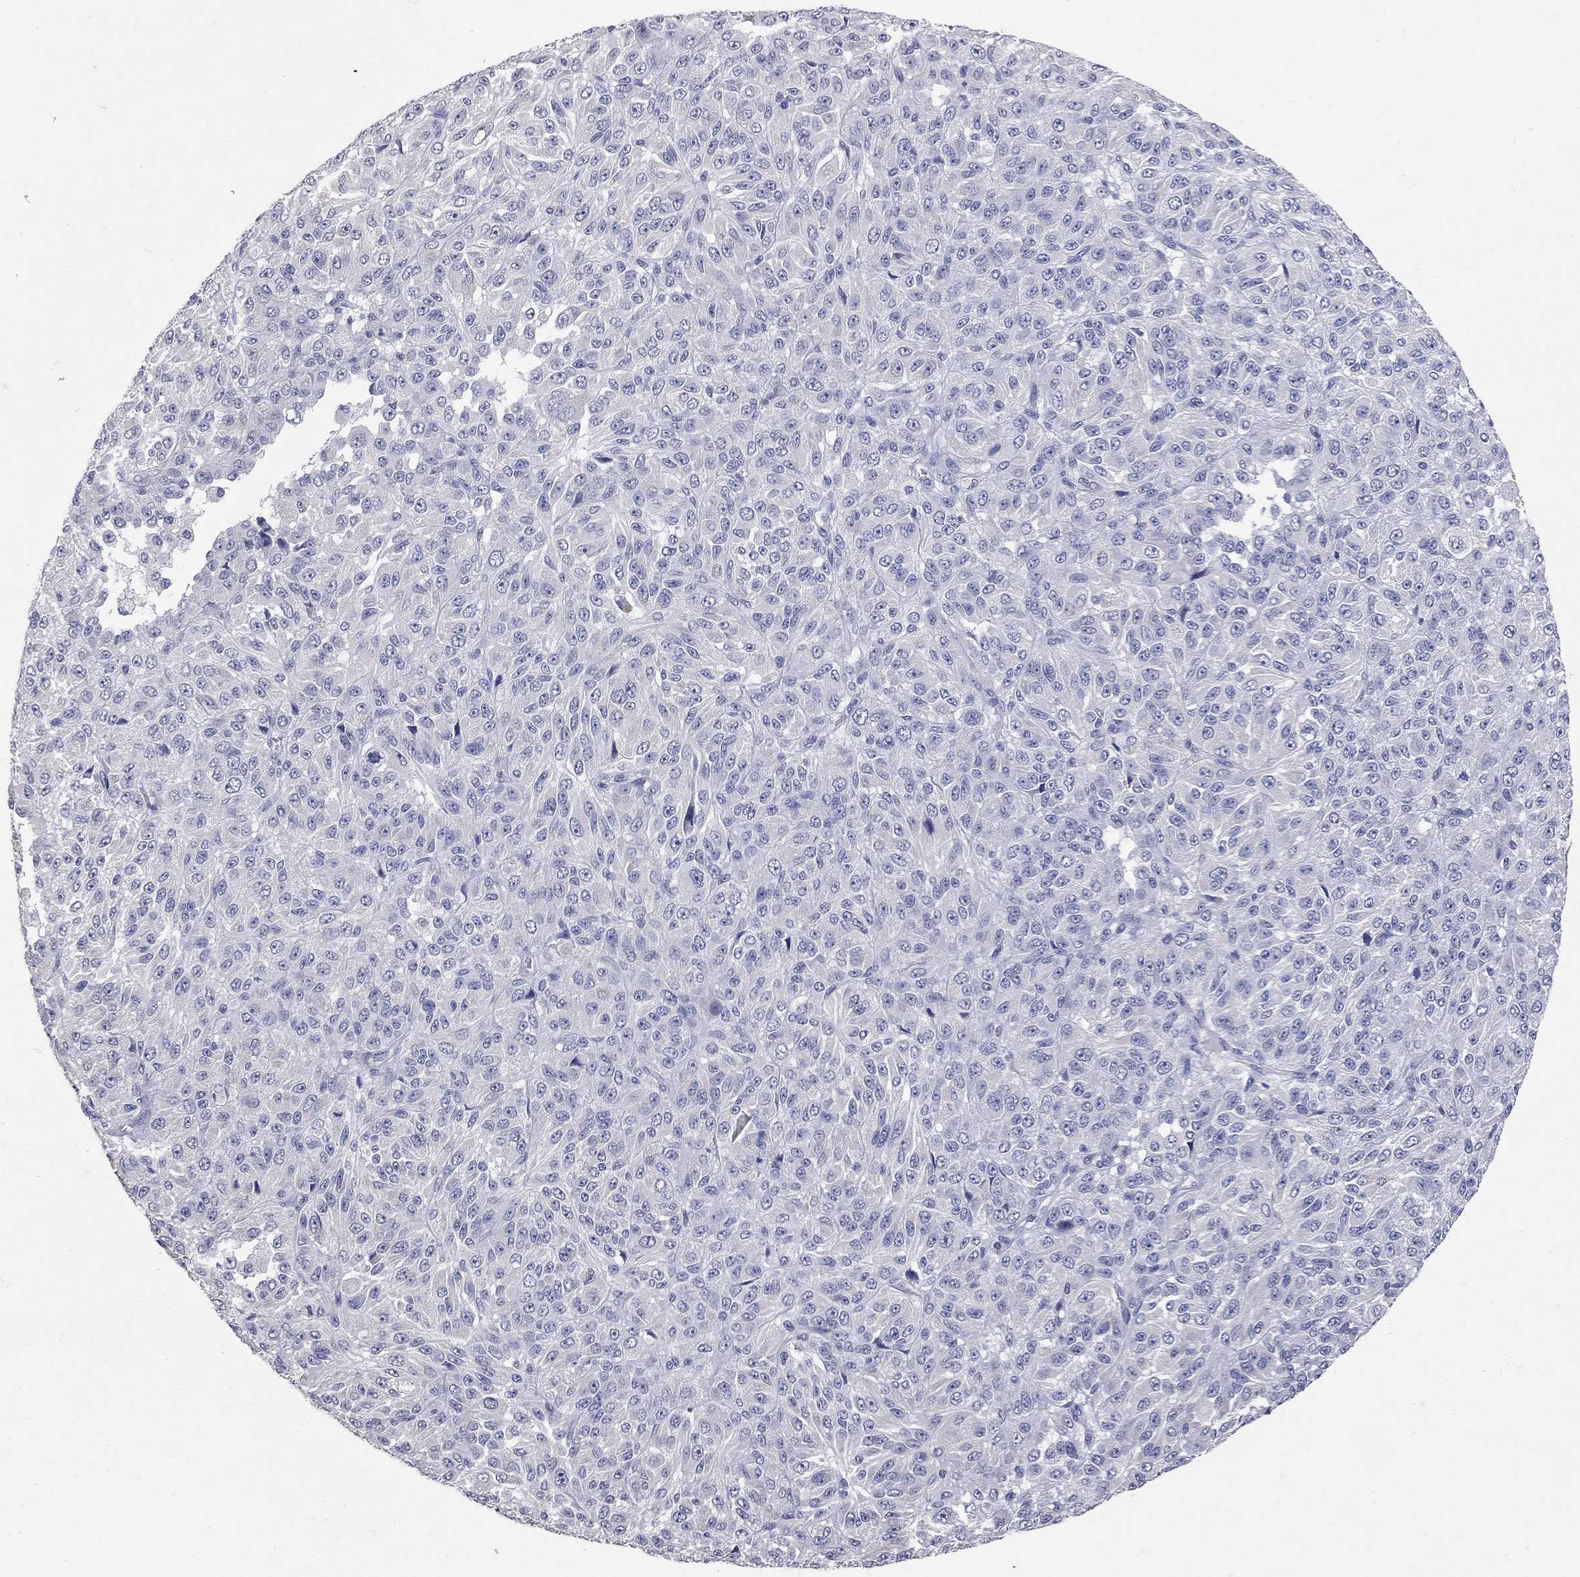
{"staining": {"intensity": "negative", "quantity": "none", "location": "none"}, "tissue": "melanoma", "cell_type": "Tumor cells", "image_type": "cancer", "snomed": [{"axis": "morphology", "description": "Malignant melanoma, Metastatic site"}, {"axis": "topography", "description": "Brain"}], "caption": "IHC histopathology image of neoplastic tissue: human melanoma stained with DAB (3,3'-diaminobenzidine) exhibits no significant protein positivity in tumor cells.", "gene": "NOS2", "patient": {"sex": "female", "age": 56}}